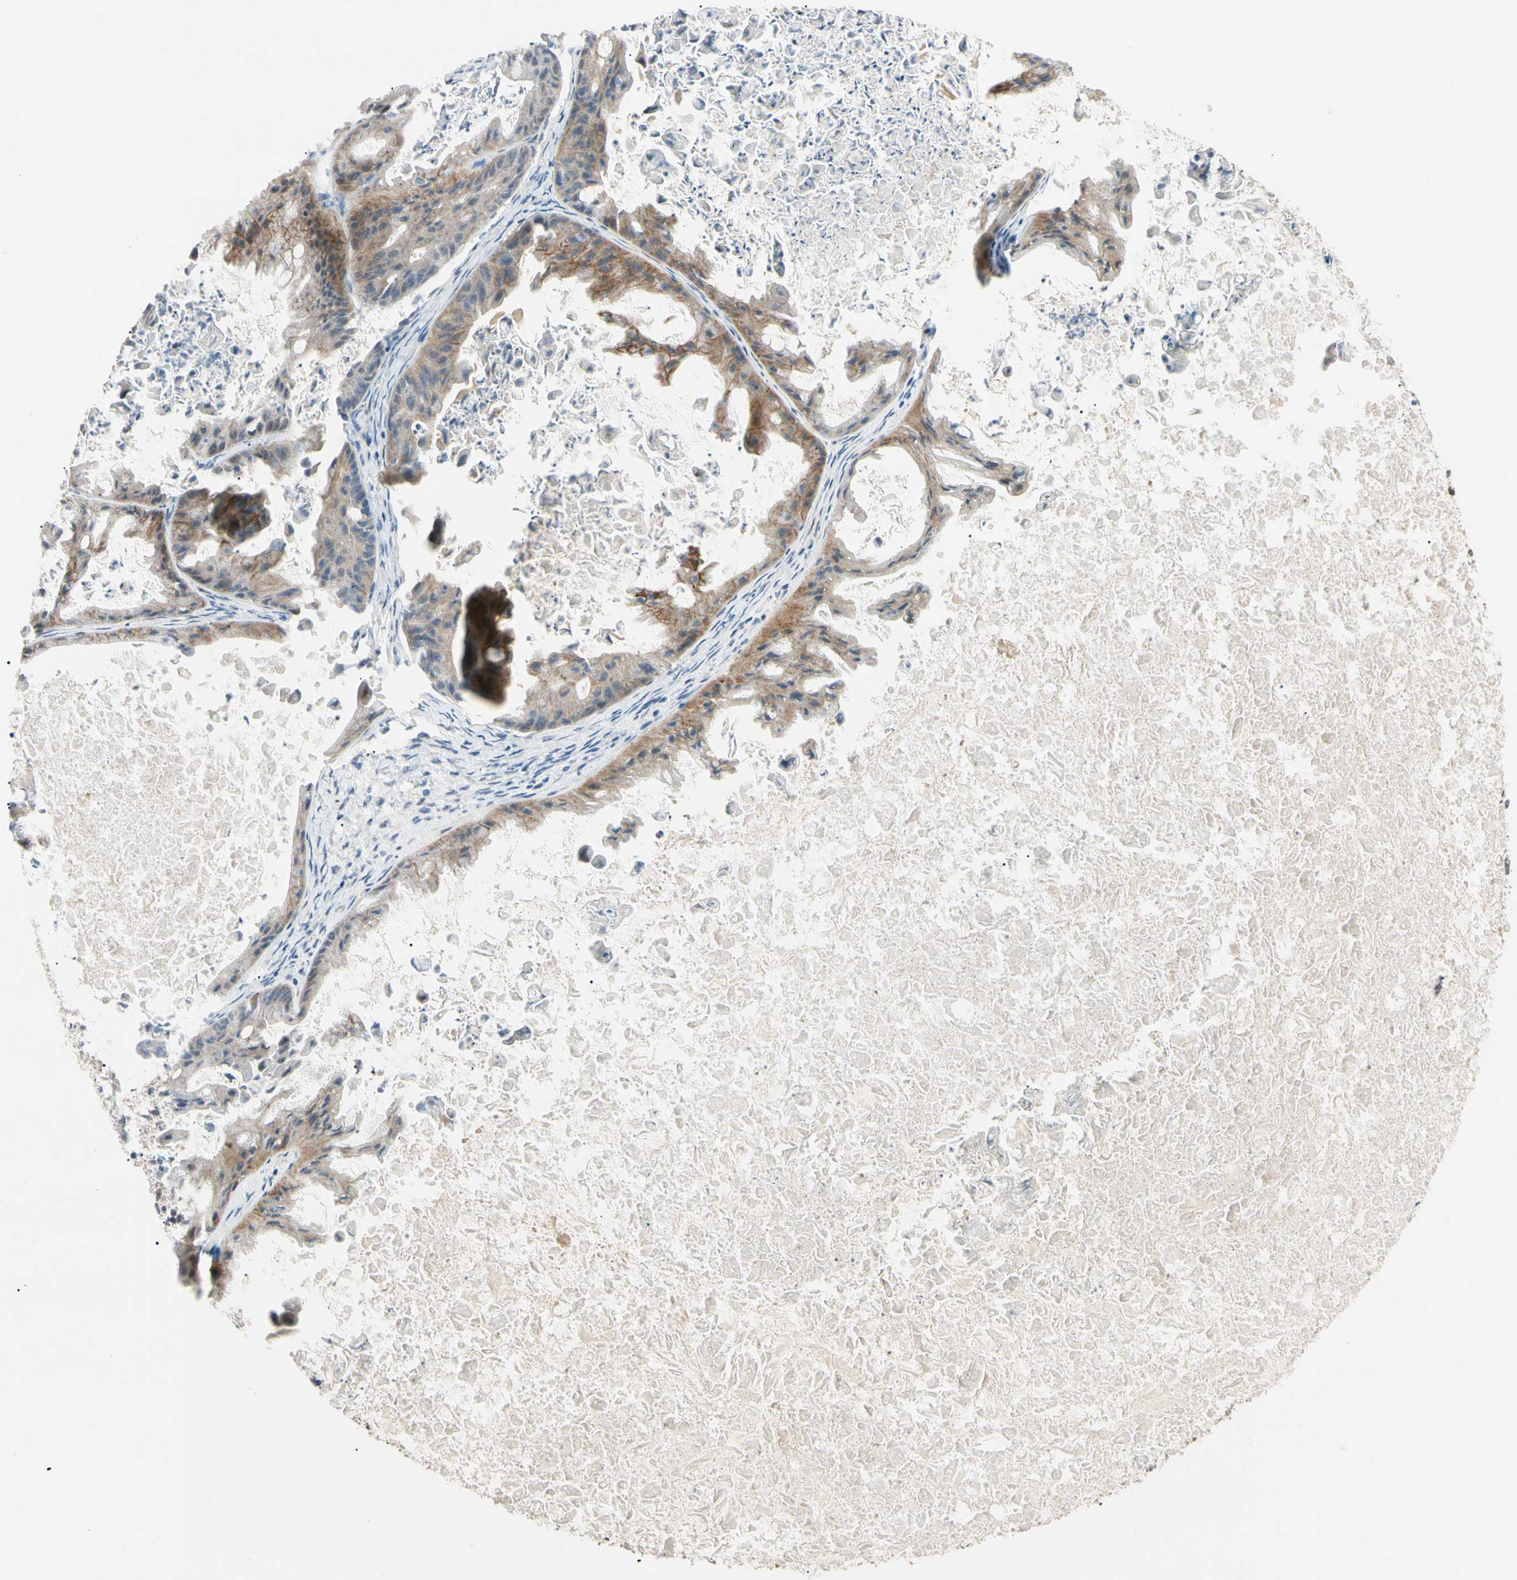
{"staining": {"intensity": "moderate", "quantity": ">75%", "location": "cytoplasmic/membranous"}, "tissue": "ovarian cancer", "cell_type": "Tumor cells", "image_type": "cancer", "snomed": [{"axis": "morphology", "description": "Cystadenocarcinoma, mucinous, NOS"}, {"axis": "topography", "description": "Ovary"}], "caption": "Ovarian cancer was stained to show a protein in brown. There is medium levels of moderate cytoplasmic/membranous positivity in approximately >75% of tumor cells.", "gene": "P3H2", "patient": {"sex": "female", "age": 37}}